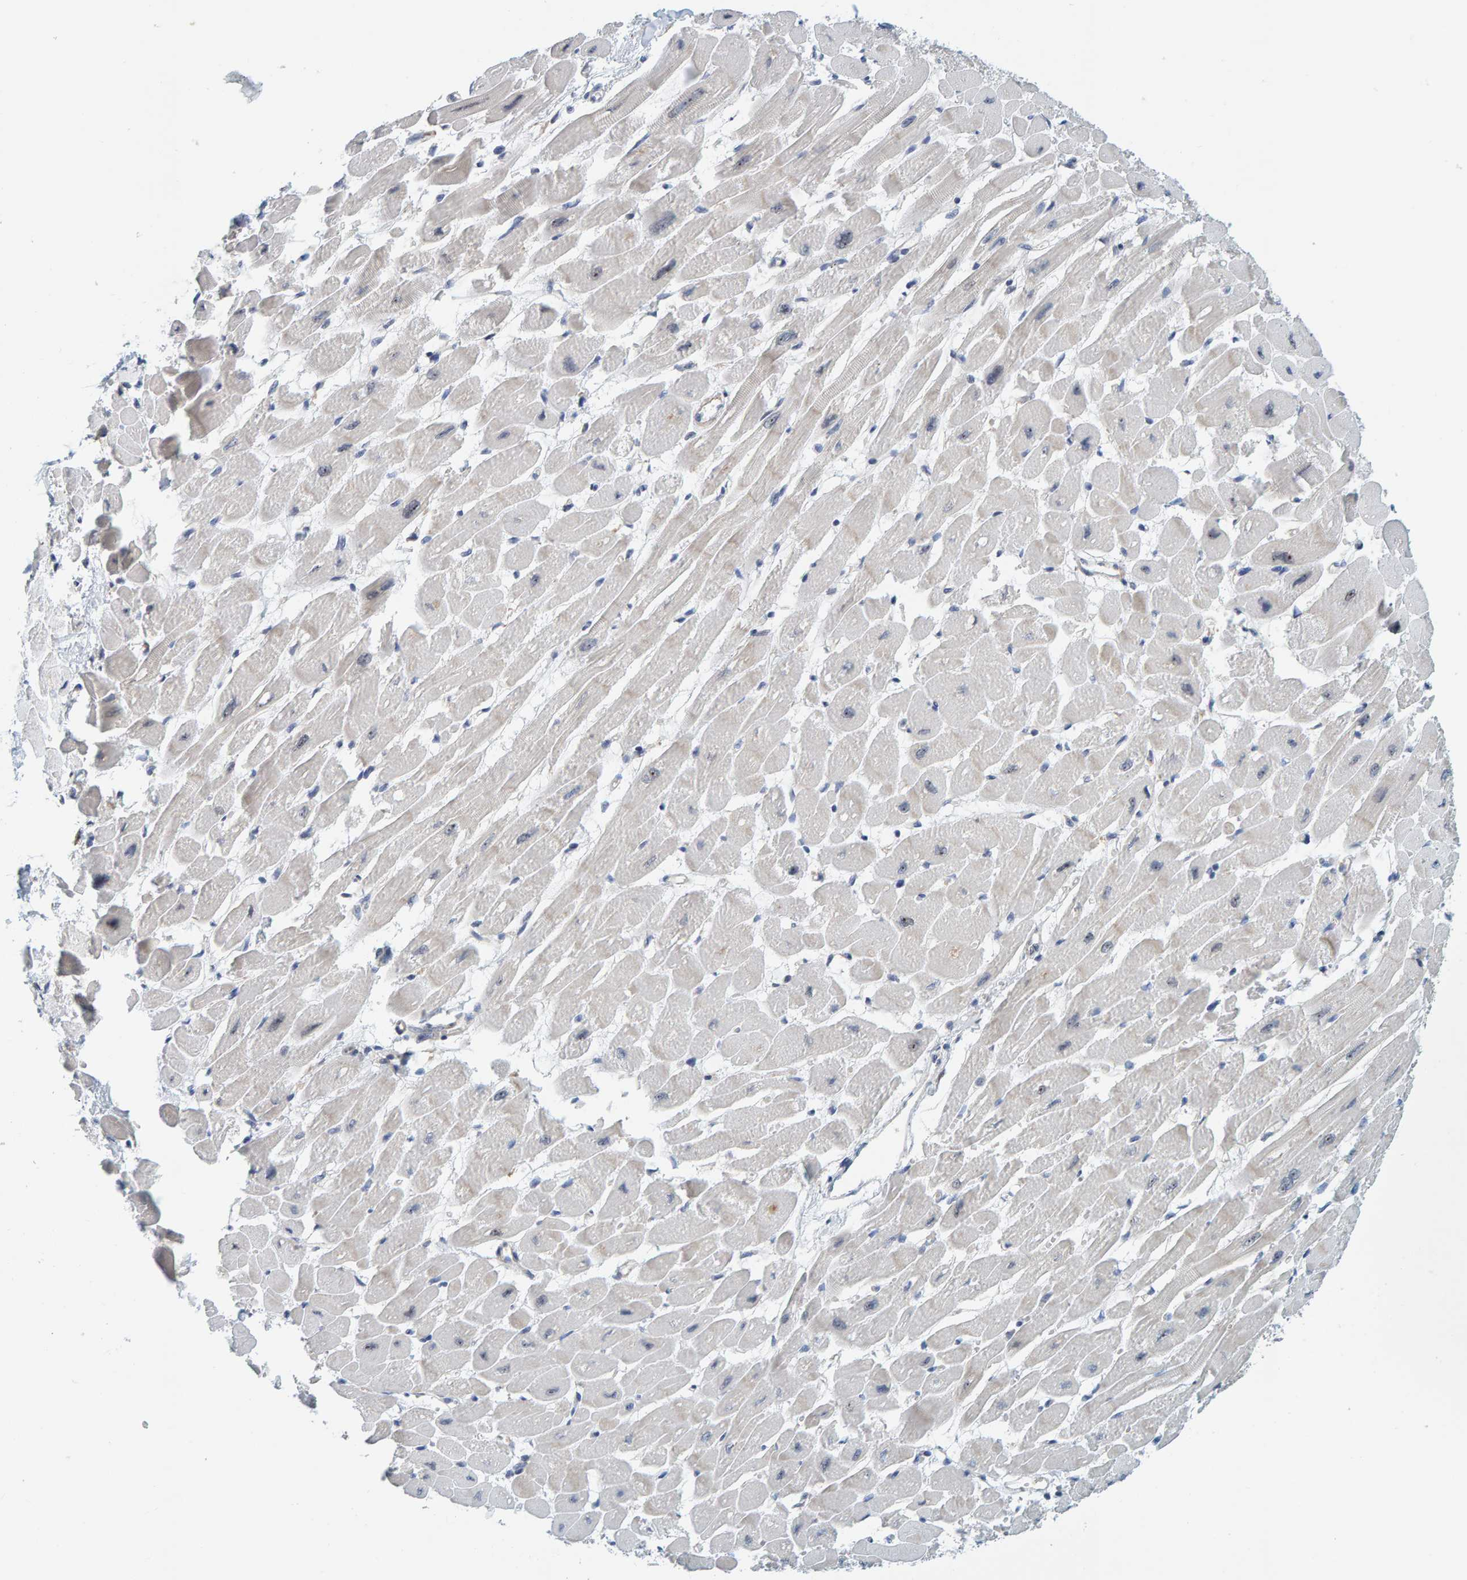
{"staining": {"intensity": "moderate", "quantity": "25%-75%", "location": "cytoplasmic/membranous,nuclear"}, "tissue": "heart muscle", "cell_type": "Cardiomyocytes", "image_type": "normal", "snomed": [{"axis": "morphology", "description": "Normal tissue, NOS"}, {"axis": "topography", "description": "Heart"}], "caption": "Immunohistochemistry (DAB) staining of unremarkable heart muscle shows moderate cytoplasmic/membranous,nuclear protein expression in approximately 25%-75% of cardiomyocytes. The staining was performed using DAB, with brown indicating positive protein expression. Nuclei are stained blue with hematoxylin.", "gene": "POLR1E", "patient": {"sex": "female", "age": 54}}